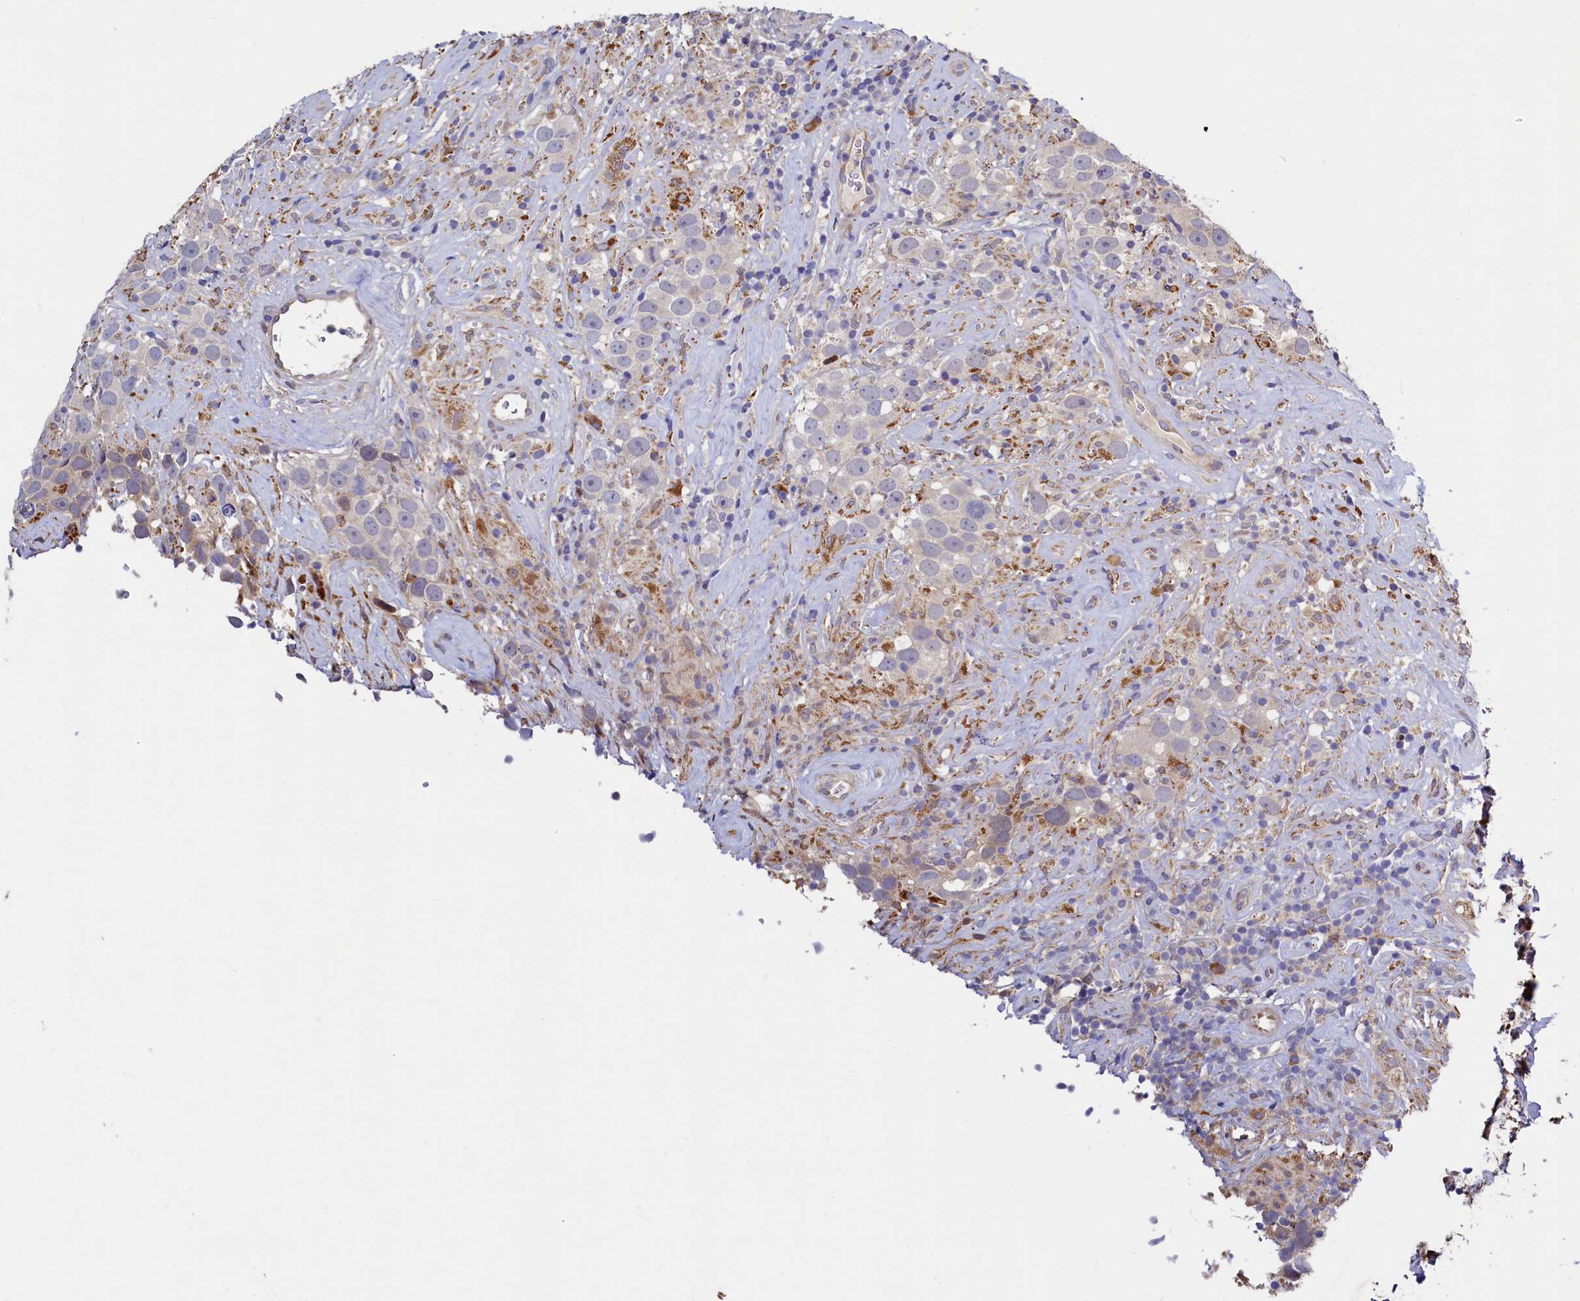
{"staining": {"intensity": "negative", "quantity": "none", "location": "none"}, "tissue": "testis cancer", "cell_type": "Tumor cells", "image_type": "cancer", "snomed": [{"axis": "morphology", "description": "Seminoma, NOS"}, {"axis": "topography", "description": "Testis"}], "caption": "A micrograph of human seminoma (testis) is negative for staining in tumor cells.", "gene": "SLC16A14", "patient": {"sex": "male", "age": 49}}